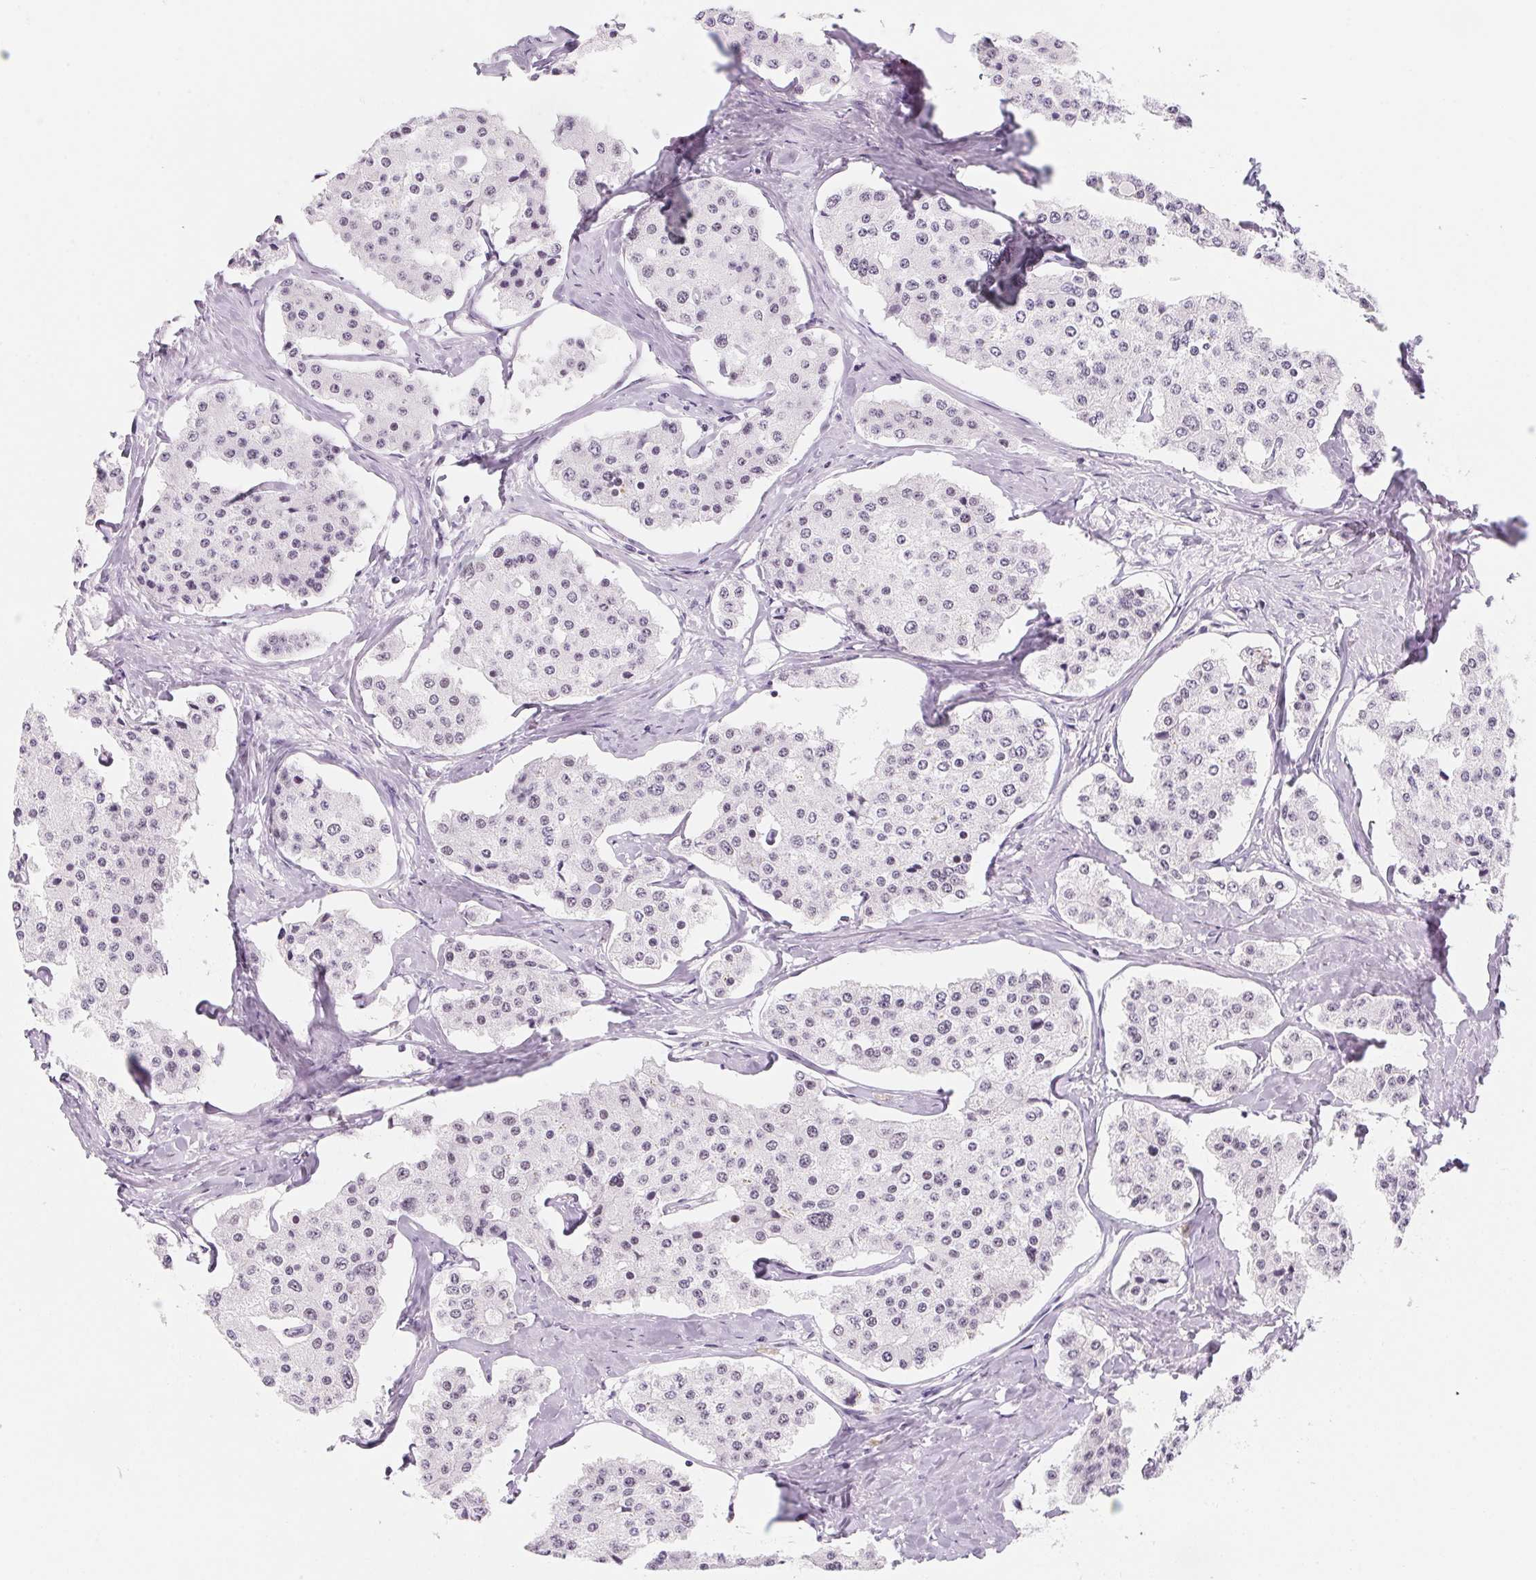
{"staining": {"intensity": "negative", "quantity": "none", "location": "none"}, "tissue": "carcinoid", "cell_type": "Tumor cells", "image_type": "cancer", "snomed": [{"axis": "morphology", "description": "Carcinoid, malignant, NOS"}, {"axis": "topography", "description": "Small intestine"}], "caption": "This micrograph is of carcinoid stained with IHC to label a protein in brown with the nuclei are counter-stained blue. There is no positivity in tumor cells.", "gene": "ZIC4", "patient": {"sex": "female", "age": 65}}